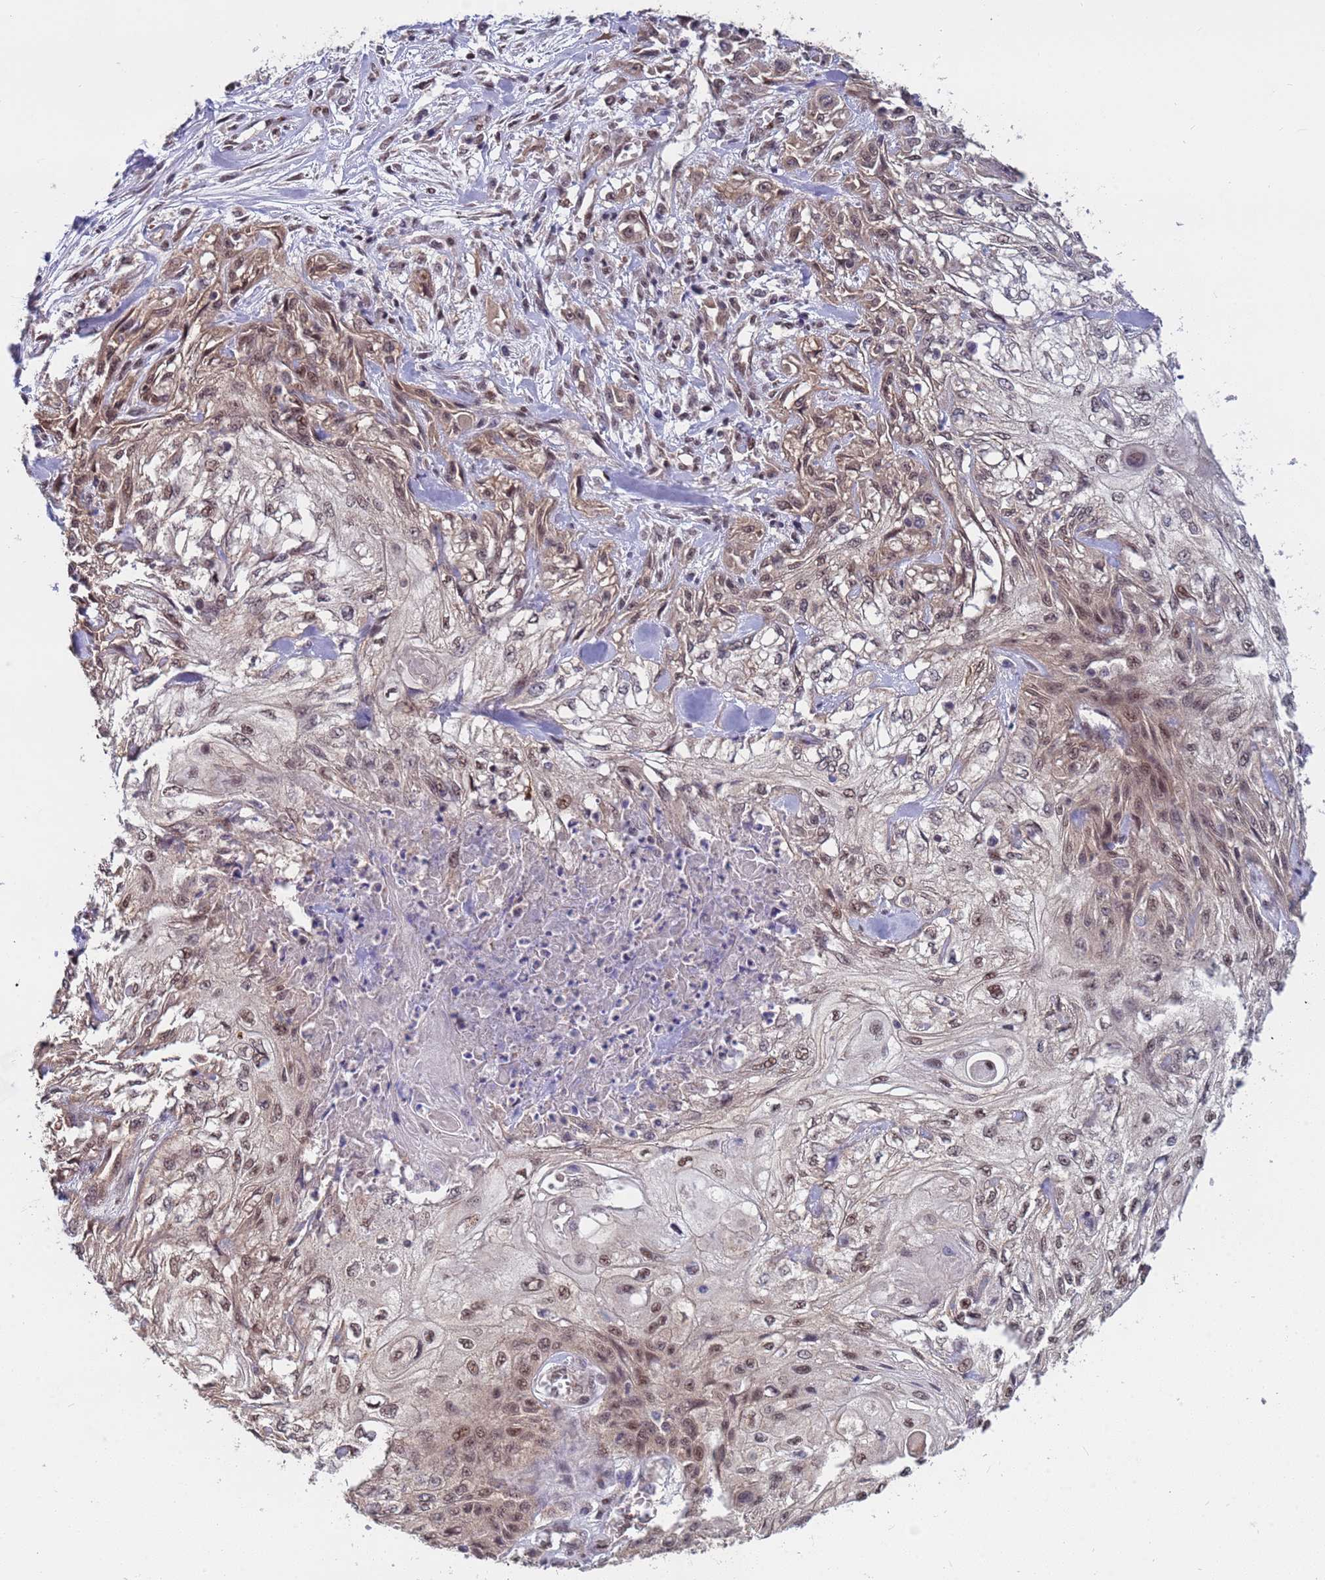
{"staining": {"intensity": "weak", "quantity": "25%-75%", "location": "cytoplasmic/membranous,nuclear"}, "tissue": "skin cancer", "cell_type": "Tumor cells", "image_type": "cancer", "snomed": [{"axis": "morphology", "description": "Squamous cell carcinoma, NOS"}, {"axis": "morphology", "description": "Squamous cell carcinoma, metastatic, NOS"}, {"axis": "topography", "description": "Skin"}, {"axis": "topography", "description": "Lymph node"}], "caption": "A low amount of weak cytoplasmic/membranous and nuclear positivity is identified in about 25%-75% of tumor cells in skin cancer tissue.", "gene": "DENND2B", "patient": {"sex": "male", "age": 75}}